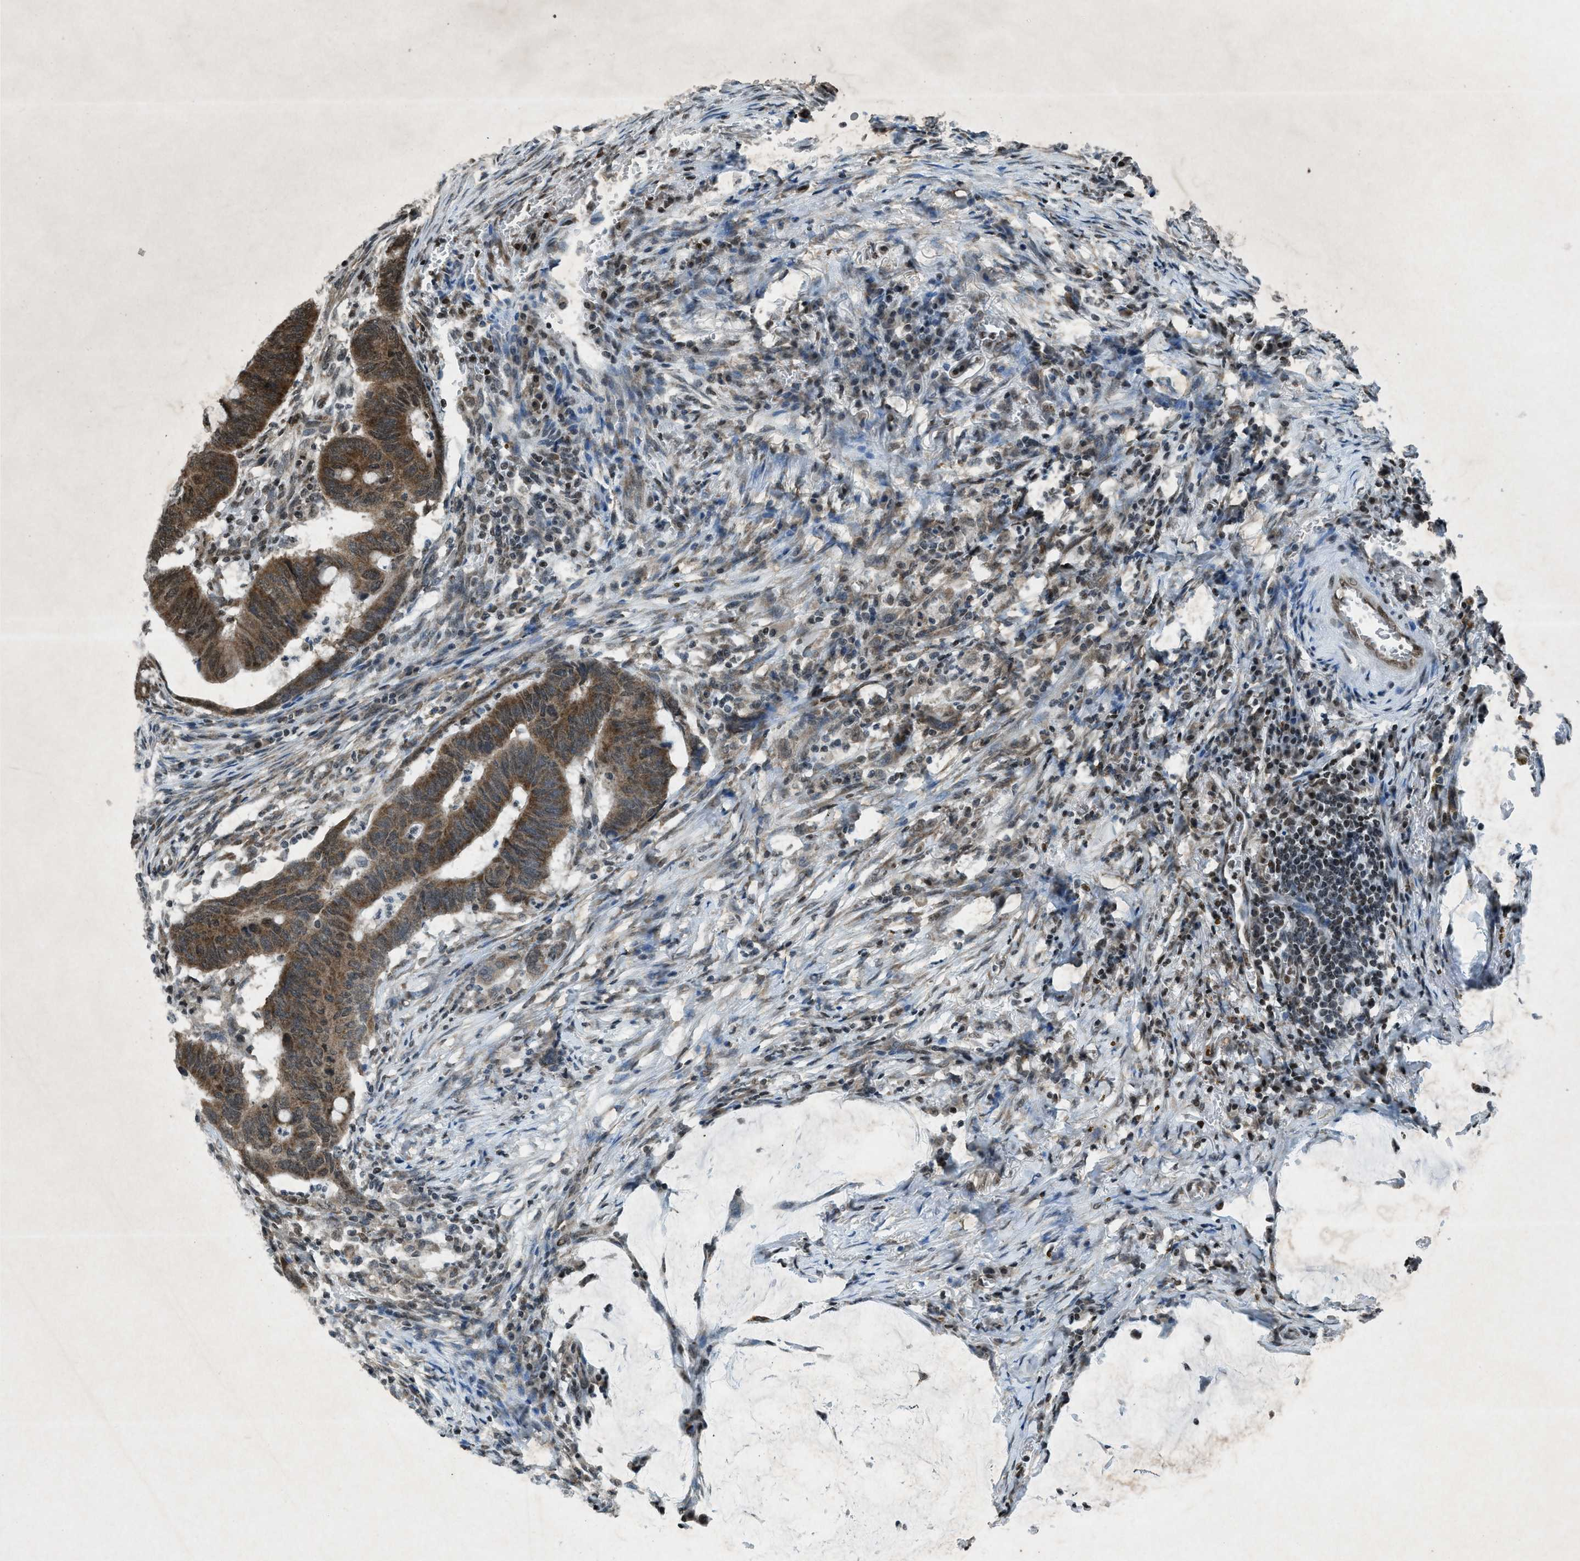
{"staining": {"intensity": "moderate", "quantity": ">75%", "location": "cytoplasmic/membranous,nuclear"}, "tissue": "colorectal cancer", "cell_type": "Tumor cells", "image_type": "cancer", "snomed": [{"axis": "morphology", "description": "Normal tissue, NOS"}, {"axis": "morphology", "description": "Adenocarcinoma, NOS"}, {"axis": "topography", "description": "Rectum"}, {"axis": "topography", "description": "Peripheral nerve tissue"}], "caption": "This image demonstrates immunohistochemistry staining of colorectal cancer (adenocarcinoma), with medium moderate cytoplasmic/membranous and nuclear expression in about >75% of tumor cells.", "gene": "NXF1", "patient": {"sex": "male", "age": 92}}